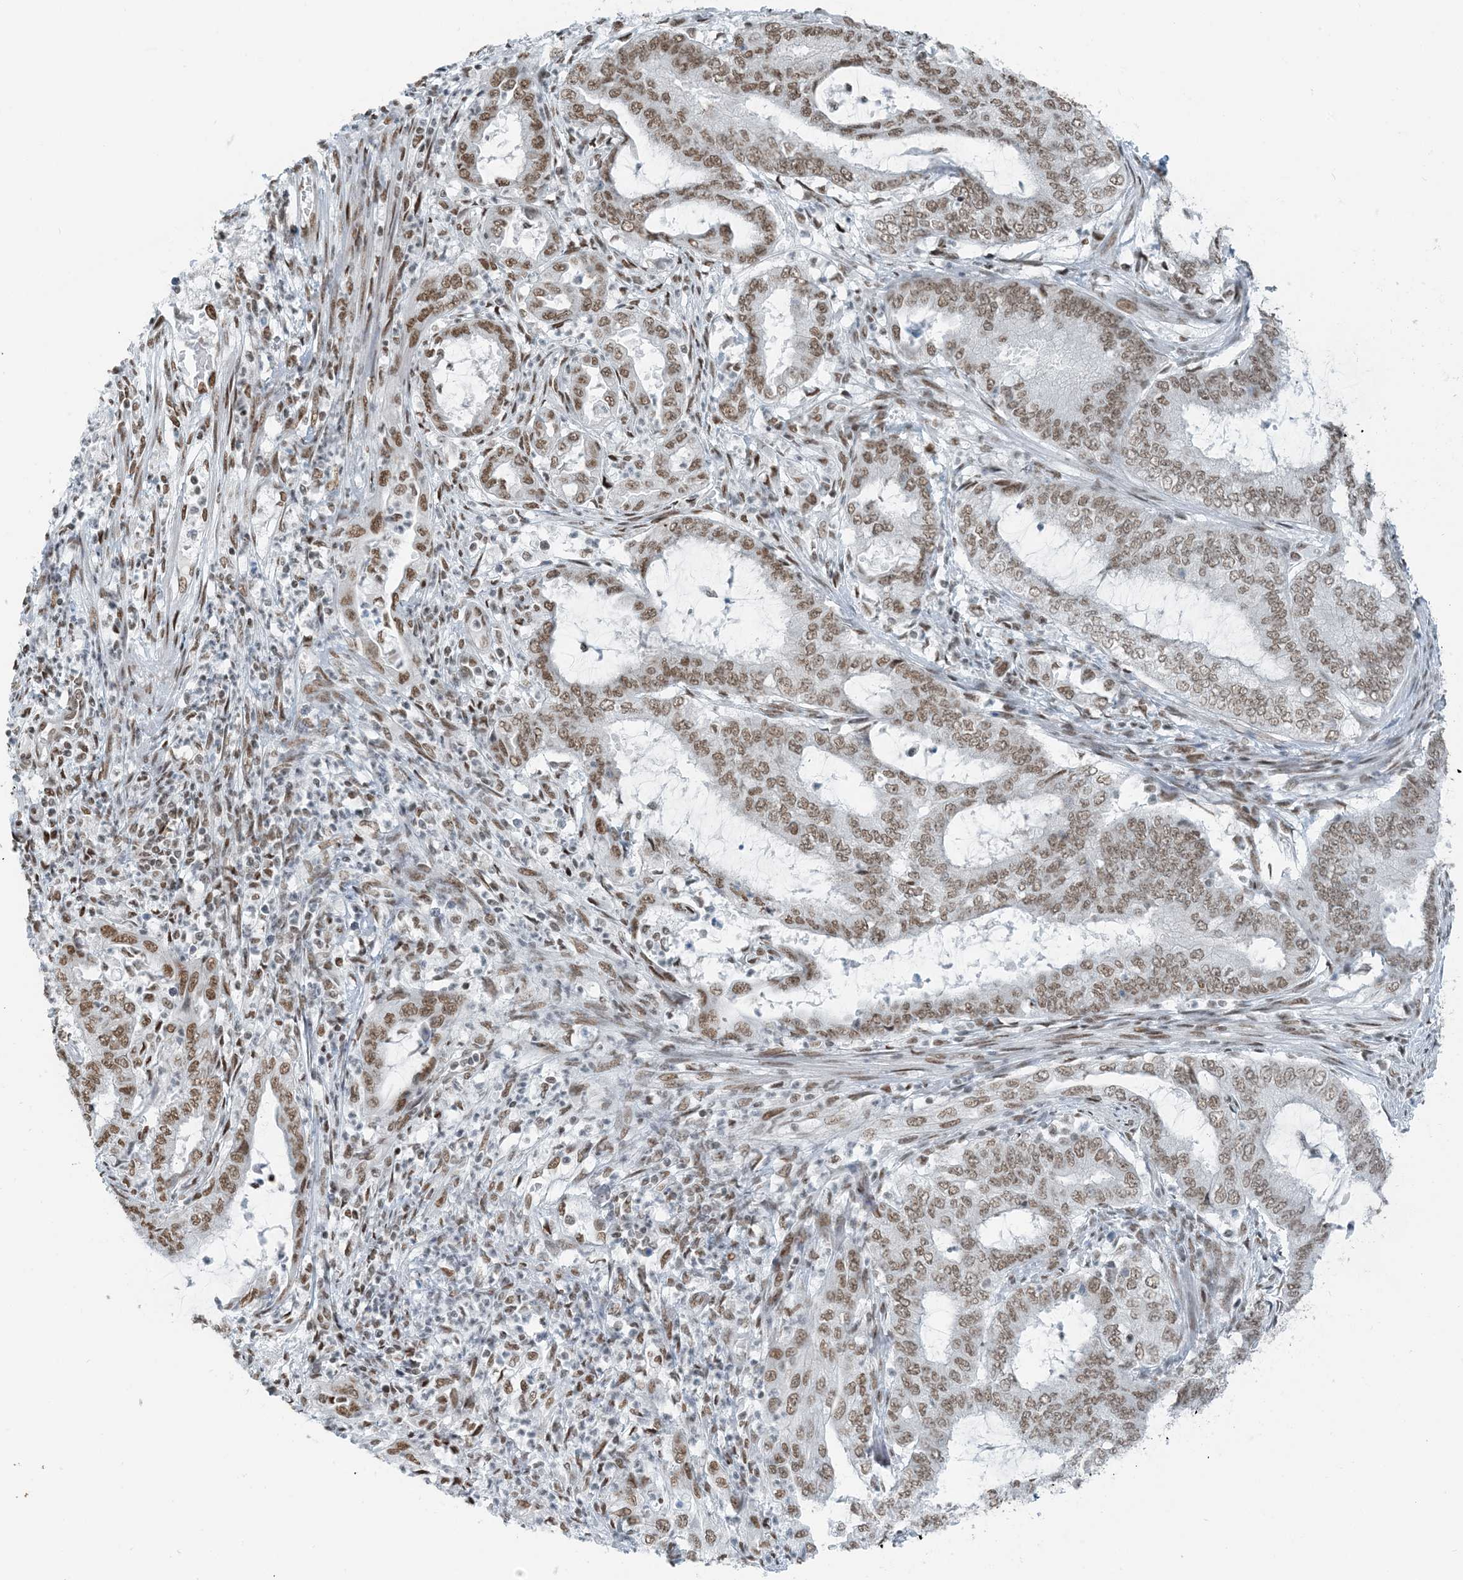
{"staining": {"intensity": "moderate", "quantity": ">75%", "location": "nuclear"}, "tissue": "endometrial cancer", "cell_type": "Tumor cells", "image_type": "cancer", "snomed": [{"axis": "morphology", "description": "Adenocarcinoma, NOS"}, {"axis": "topography", "description": "Endometrium"}], "caption": "Endometrial cancer (adenocarcinoma) stained for a protein (brown) demonstrates moderate nuclear positive staining in about >75% of tumor cells.", "gene": "ZNF500", "patient": {"sex": "female", "age": 51}}